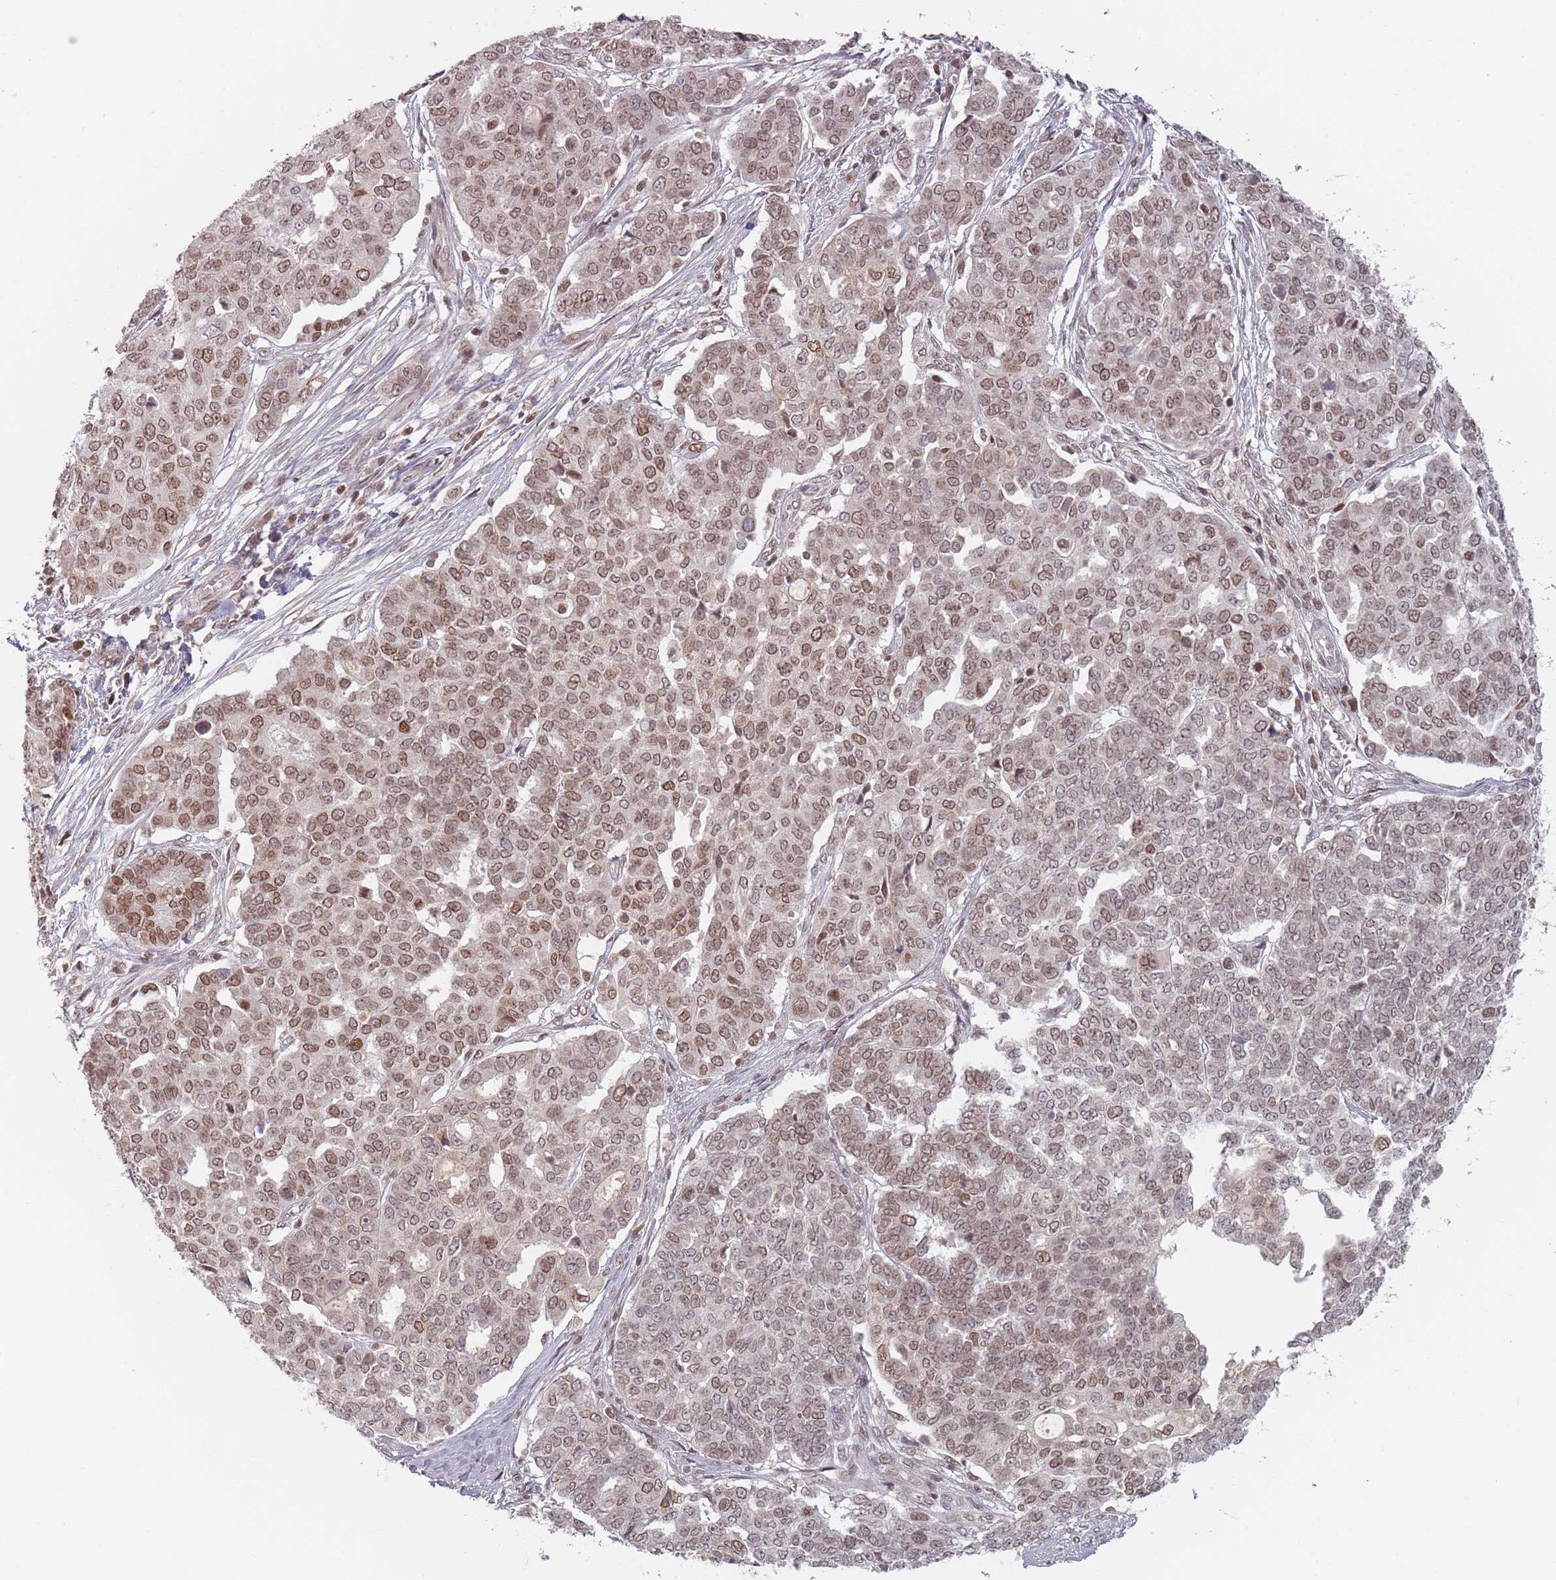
{"staining": {"intensity": "moderate", "quantity": "25%-75%", "location": "cytoplasmic/membranous,nuclear"}, "tissue": "ovarian cancer", "cell_type": "Tumor cells", "image_type": "cancer", "snomed": [{"axis": "morphology", "description": "Cystadenocarcinoma, serous, NOS"}, {"axis": "topography", "description": "Soft tissue"}, {"axis": "topography", "description": "Ovary"}], "caption": "Immunohistochemistry (IHC) histopathology image of ovarian serous cystadenocarcinoma stained for a protein (brown), which shows medium levels of moderate cytoplasmic/membranous and nuclear expression in about 25%-75% of tumor cells.", "gene": "NUP50", "patient": {"sex": "female", "age": 57}}